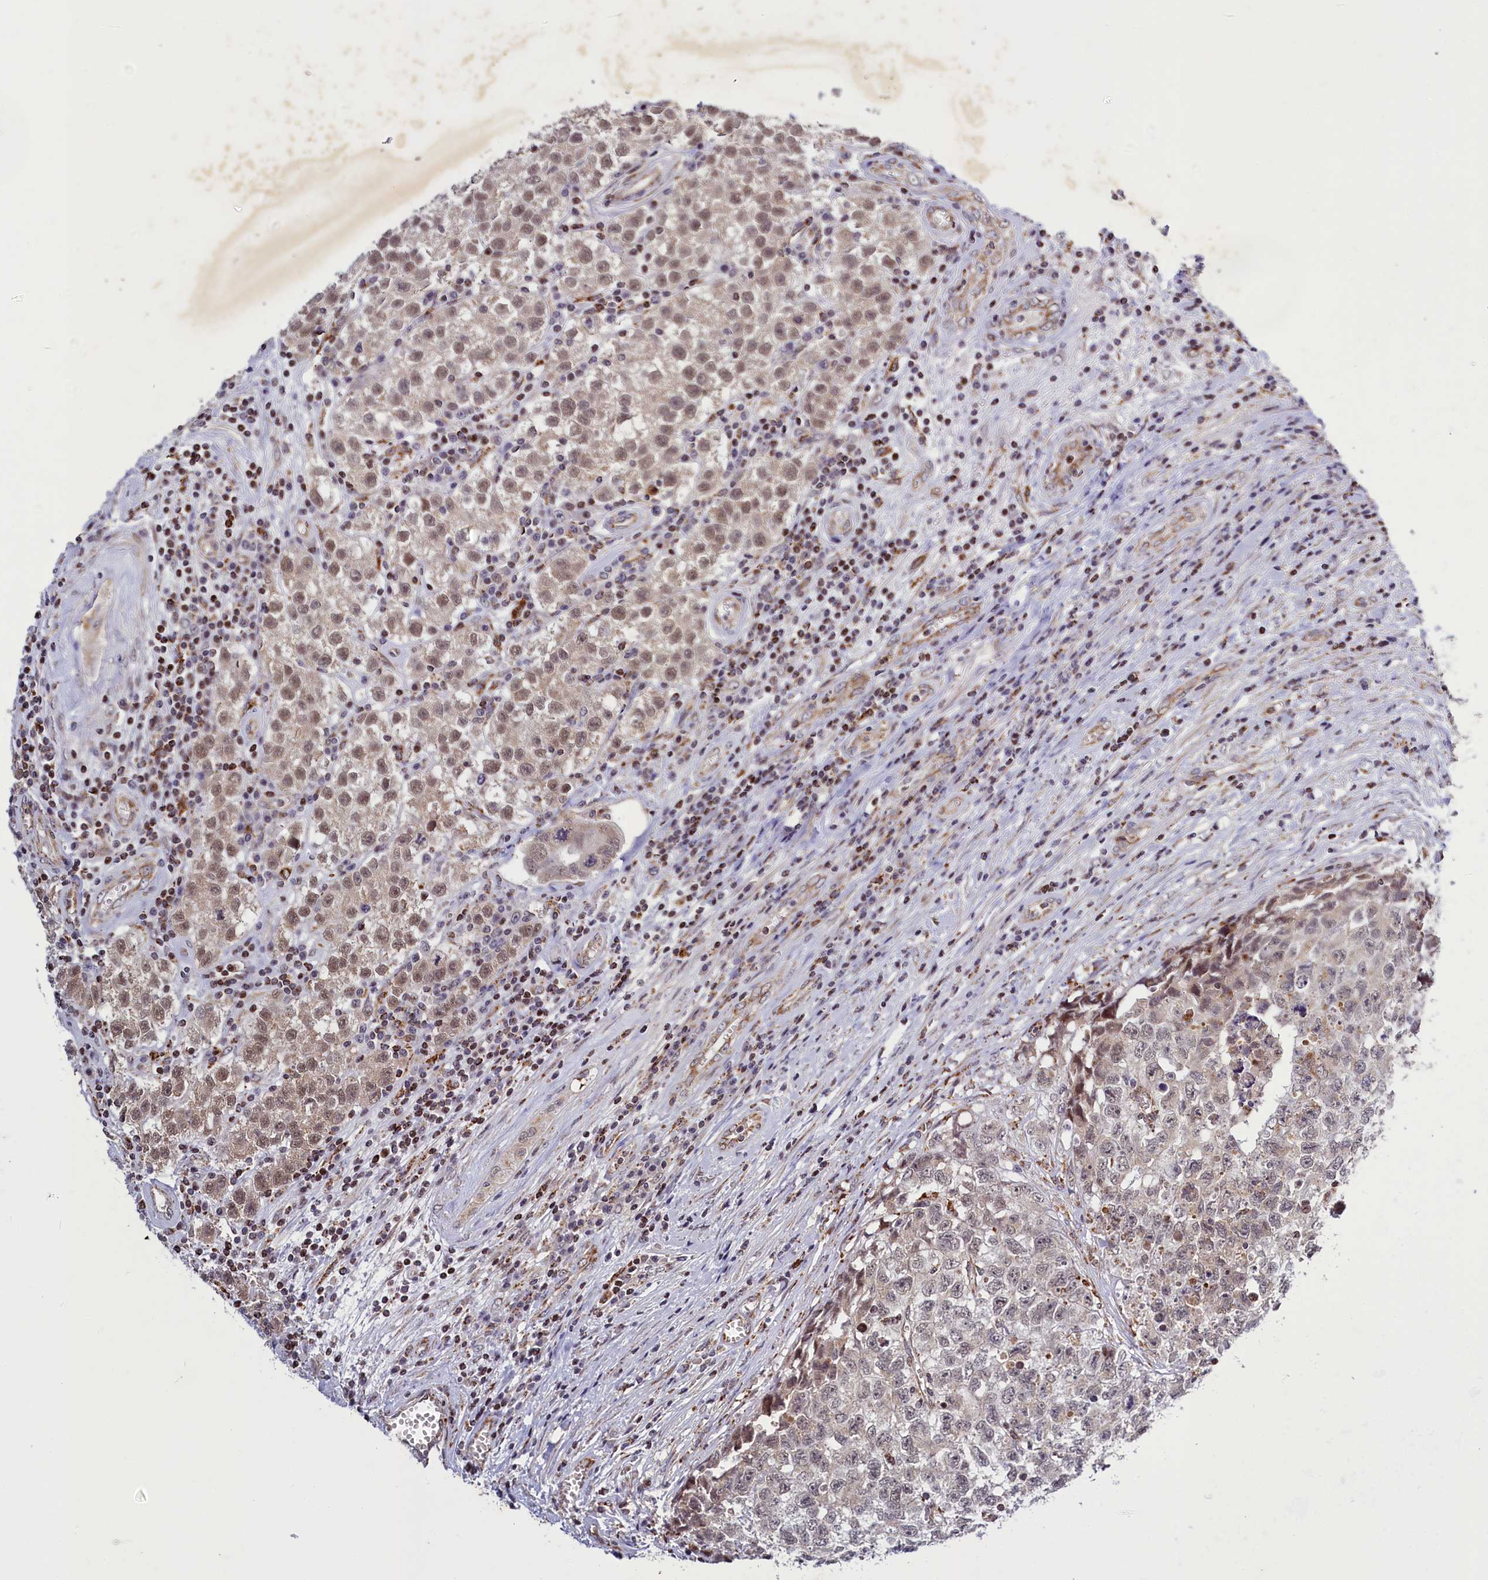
{"staining": {"intensity": "weak", "quantity": ">75%", "location": "cytoplasmic/membranous,nuclear"}, "tissue": "testis cancer", "cell_type": "Tumor cells", "image_type": "cancer", "snomed": [{"axis": "morphology", "description": "Seminoma, NOS"}, {"axis": "morphology", "description": "Carcinoma, Embryonal, NOS"}, {"axis": "topography", "description": "Testis"}], "caption": "A high-resolution histopathology image shows IHC staining of testis cancer (embryonal carcinoma), which demonstrates weak cytoplasmic/membranous and nuclear staining in about >75% of tumor cells. The protein of interest is shown in brown color, while the nuclei are stained blue.", "gene": "DYNC2H1", "patient": {"sex": "male", "age": 43}}